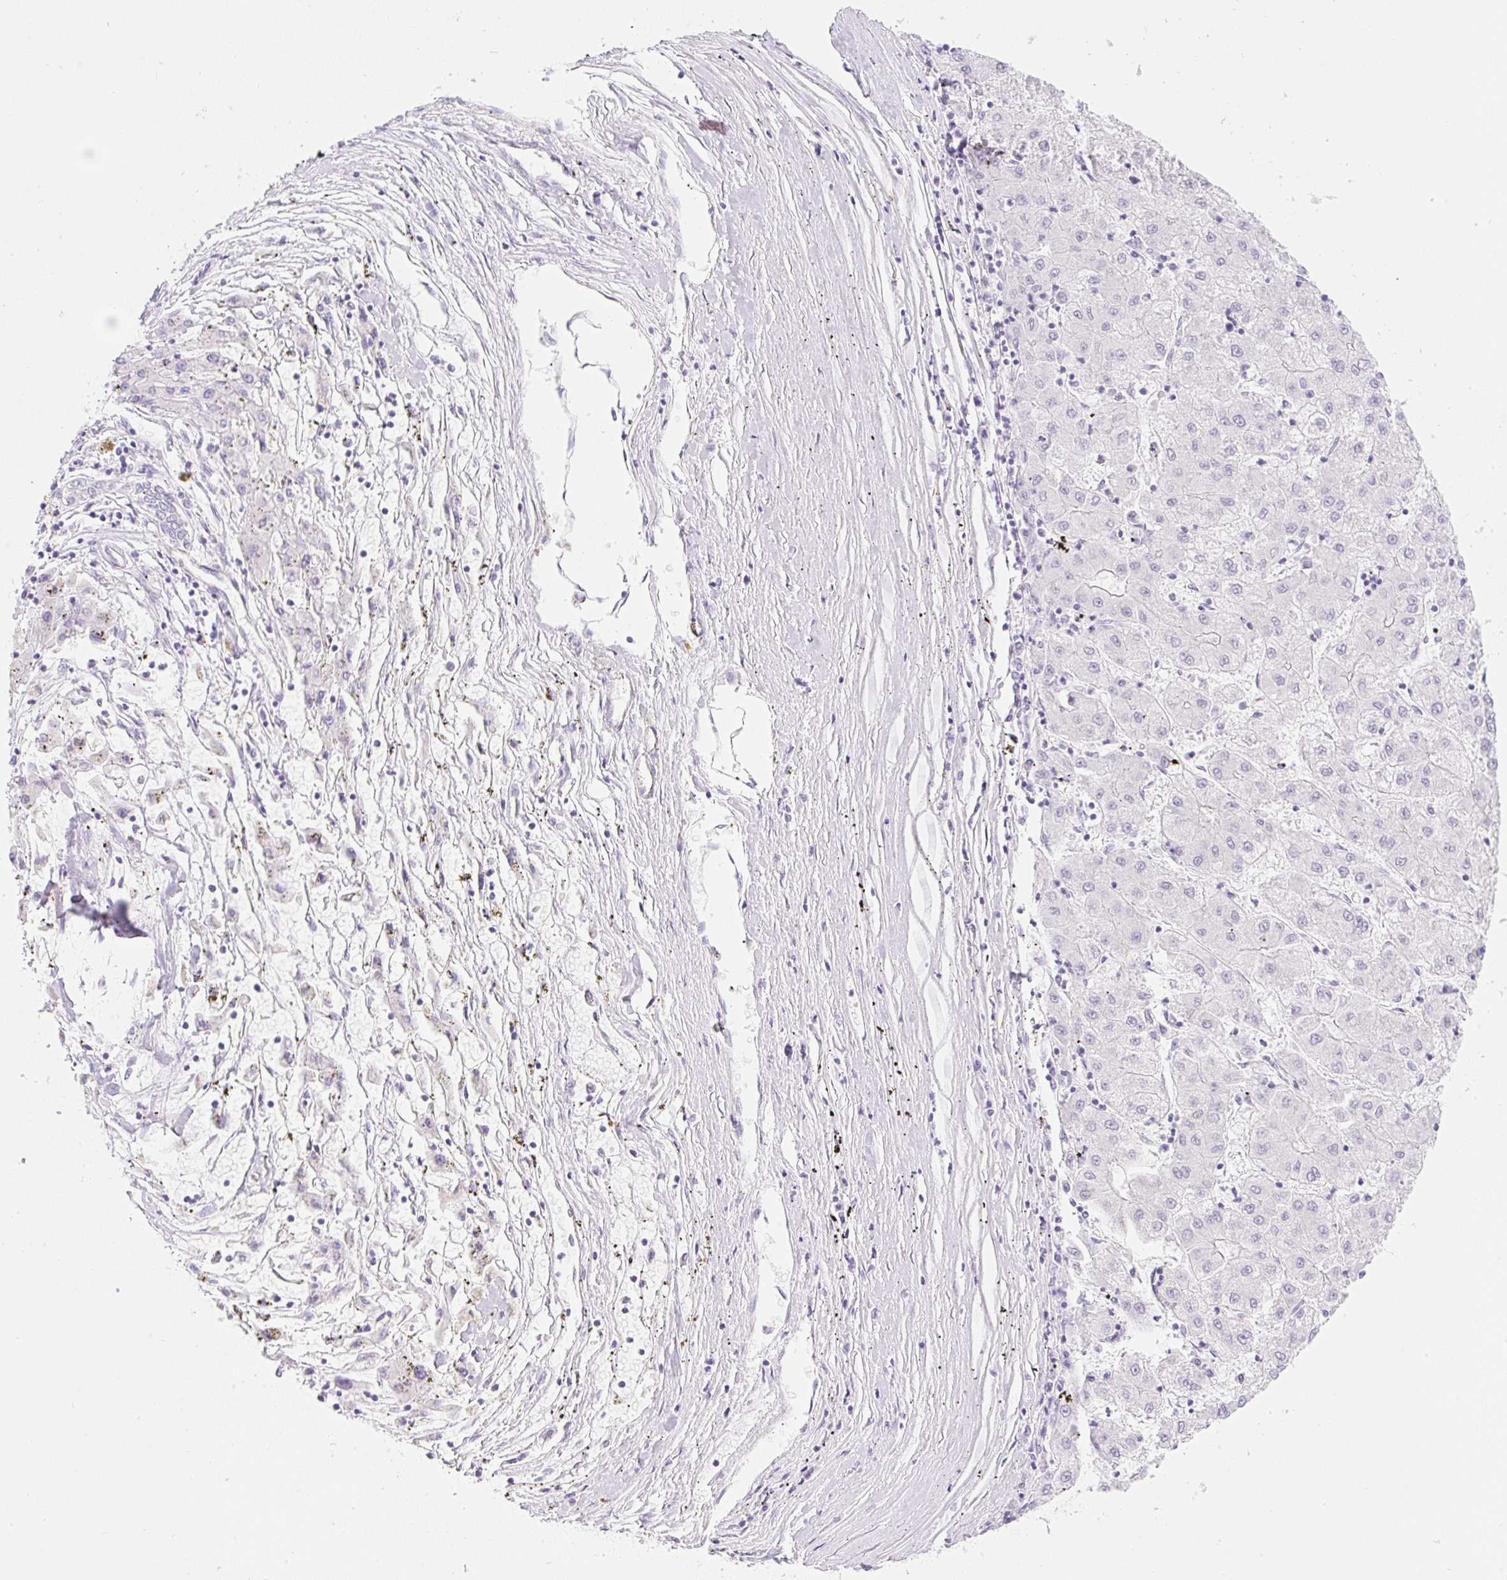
{"staining": {"intensity": "negative", "quantity": "none", "location": "none"}, "tissue": "liver cancer", "cell_type": "Tumor cells", "image_type": "cancer", "snomed": [{"axis": "morphology", "description": "Carcinoma, Hepatocellular, NOS"}, {"axis": "topography", "description": "Liver"}], "caption": "Immunohistochemistry (IHC) image of neoplastic tissue: liver hepatocellular carcinoma stained with DAB (3,3'-diaminobenzidine) reveals no significant protein expression in tumor cells. Brightfield microscopy of IHC stained with DAB (3,3'-diaminobenzidine) (brown) and hematoxylin (blue), captured at high magnification.", "gene": "ZNF689", "patient": {"sex": "male", "age": 72}}